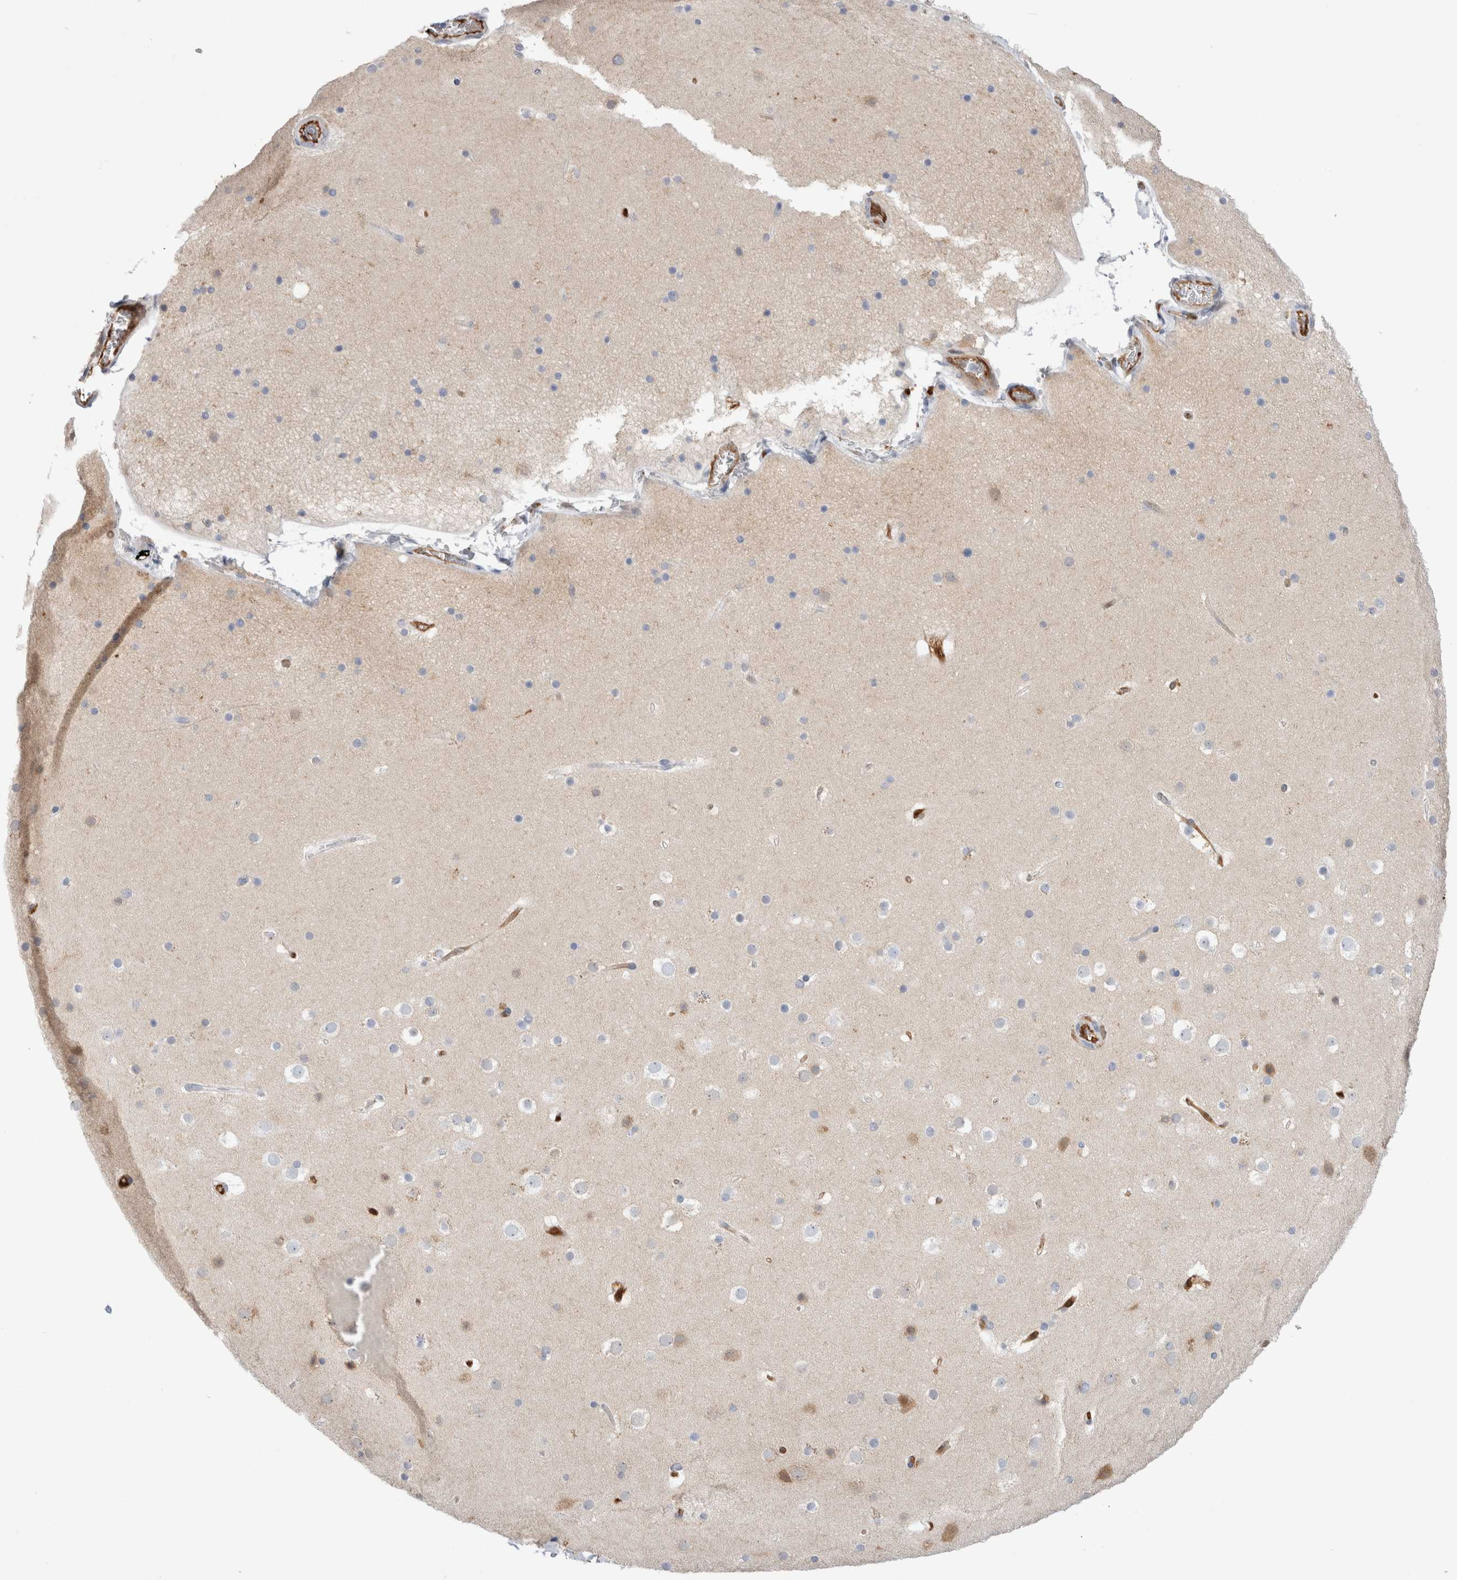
{"staining": {"intensity": "moderate", "quantity": "25%-75%", "location": "cytoplasmic/membranous"}, "tissue": "cerebral cortex", "cell_type": "Endothelial cells", "image_type": "normal", "snomed": [{"axis": "morphology", "description": "Normal tissue, NOS"}, {"axis": "topography", "description": "Cerebral cortex"}], "caption": "Immunohistochemistry (IHC) (DAB) staining of benign cerebral cortex reveals moderate cytoplasmic/membranous protein expression in about 25%-75% of endothelial cells.", "gene": "NAPEPLD", "patient": {"sex": "male", "age": 57}}